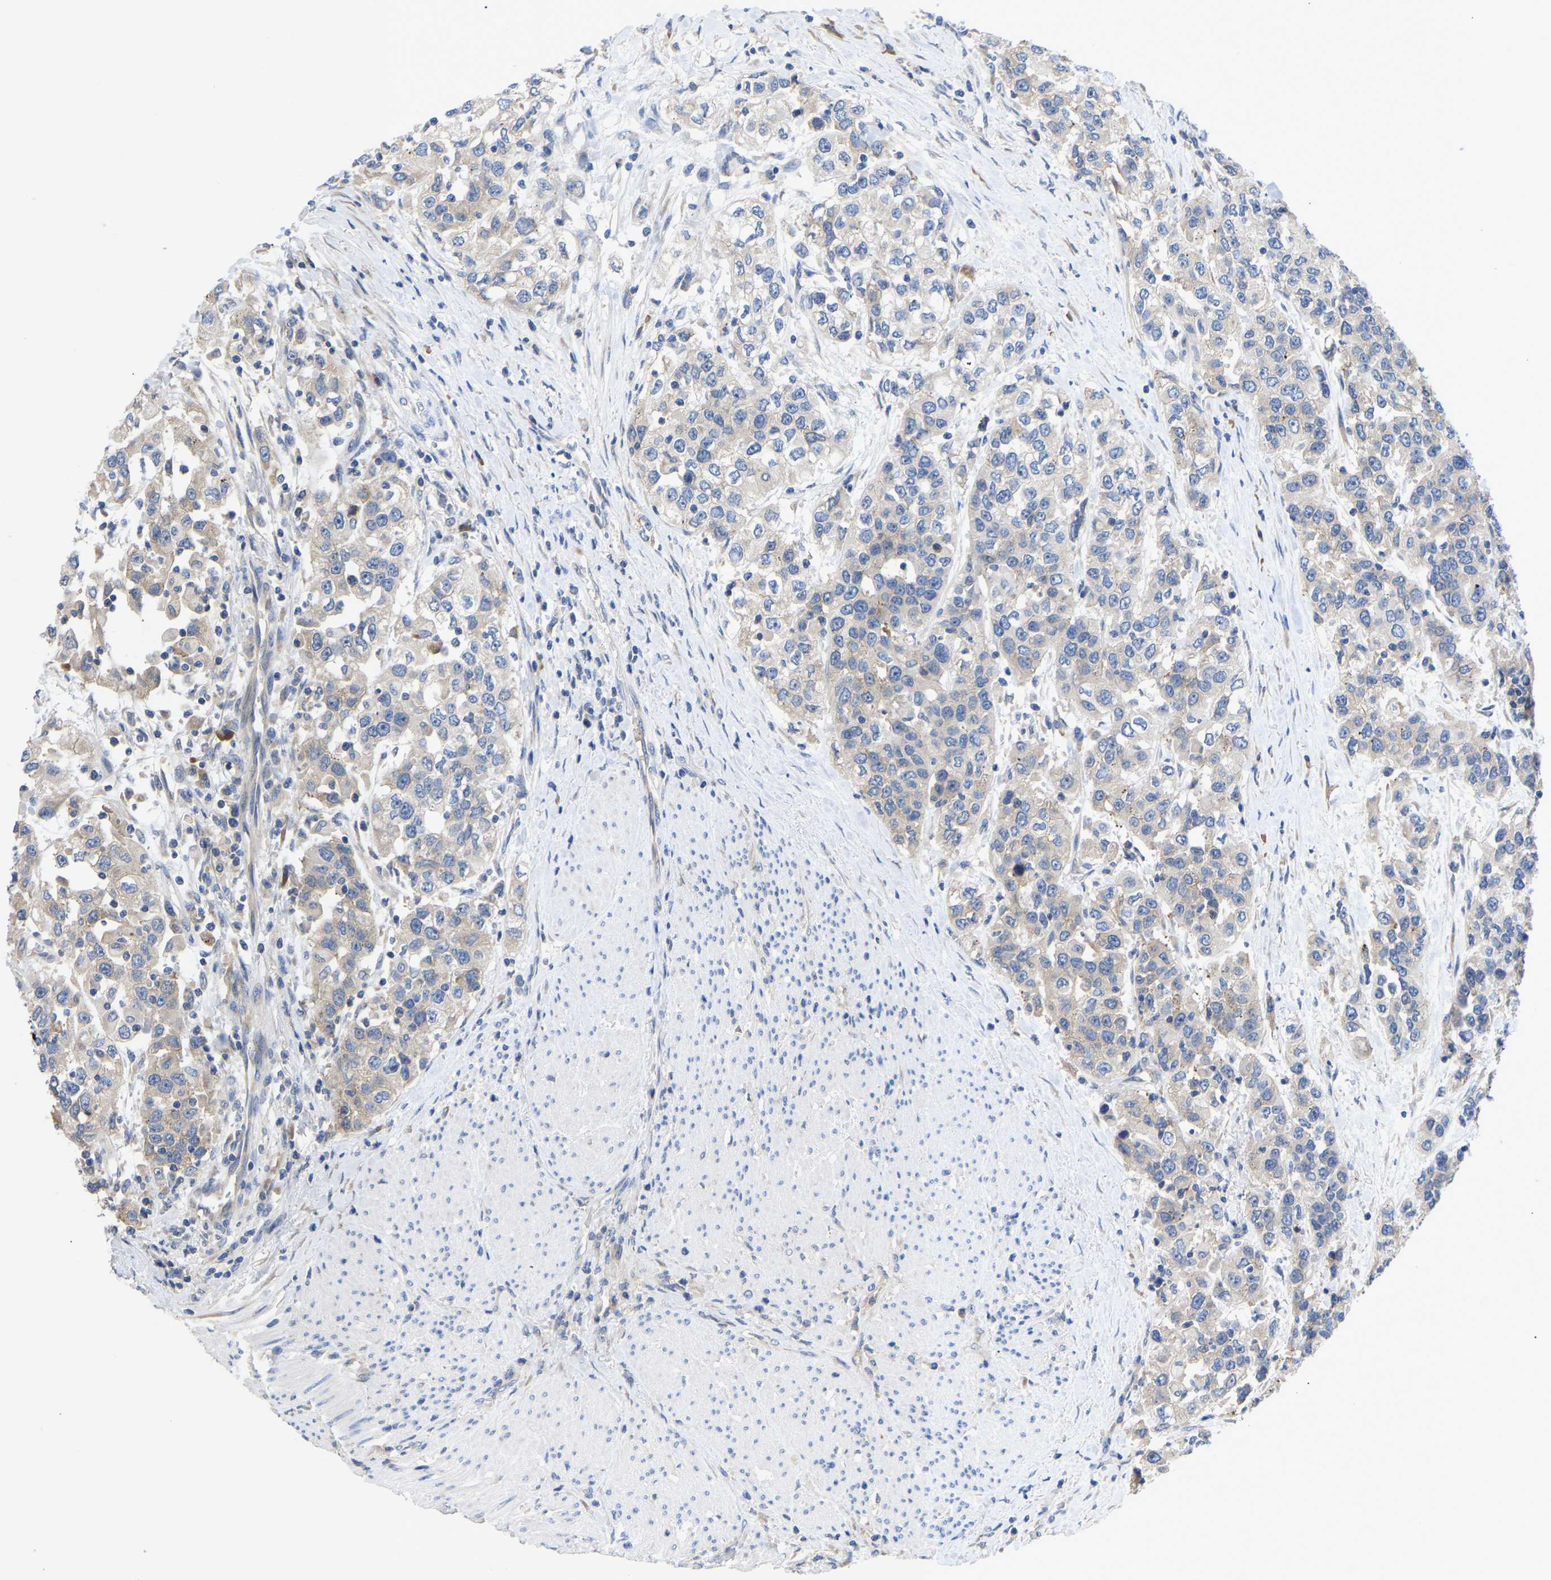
{"staining": {"intensity": "negative", "quantity": "none", "location": "none"}, "tissue": "urothelial cancer", "cell_type": "Tumor cells", "image_type": "cancer", "snomed": [{"axis": "morphology", "description": "Urothelial carcinoma, High grade"}, {"axis": "topography", "description": "Urinary bladder"}], "caption": "Urothelial cancer was stained to show a protein in brown. There is no significant staining in tumor cells. The staining is performed using DAB (3,3'-diaminobenzidine) brown chromogen with nuclei counter-stained in using hematoxylin.", "gene": "ABCA10", "patient": {"sex": "female", "age": 80}}